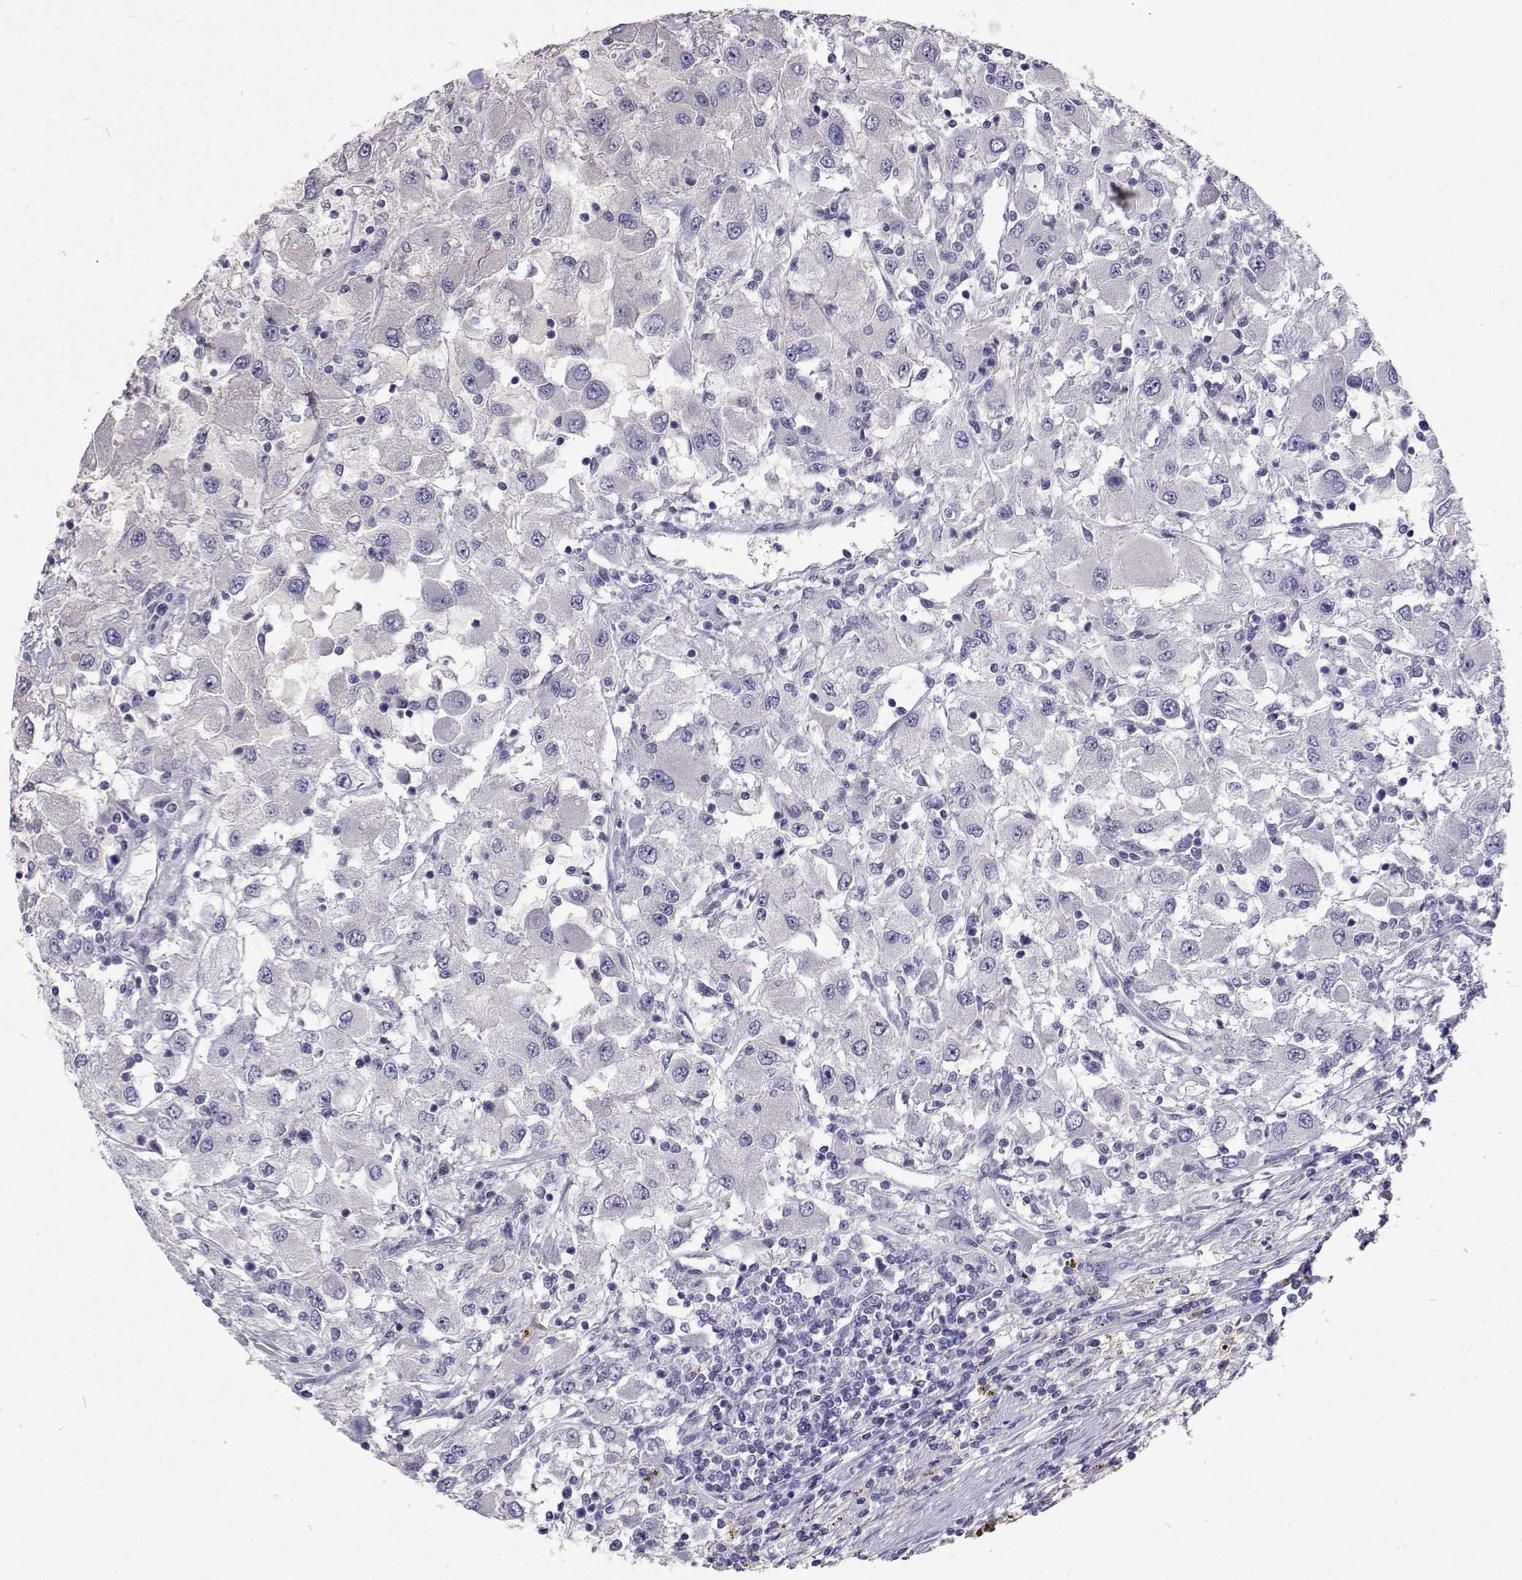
{"staining": {"intensity": "negative", "quantity": "none", "location": "none"}, "tissue": "renal cancer", "cell_type": "Tumor cells", "image_type": "cancer", "snomed": [{"axis": "morphology", "description": "Adenocarcinoma, NOS"}, {"axis": "topography", "description": "Kidney"}], "caption": "The immunohistochemistry (IHC) photomicrograph has no significant positivity in tumor cells of renal adenocarcinoma tissue. (Stains: DAB (3,3'-diaminobenzidine) IHC with hematoxylin counter stain, Microscopy: brightfield microscopy at high magnification).", "gene": "CFAP44", "patient": {"sex": "female", "age": 67}}